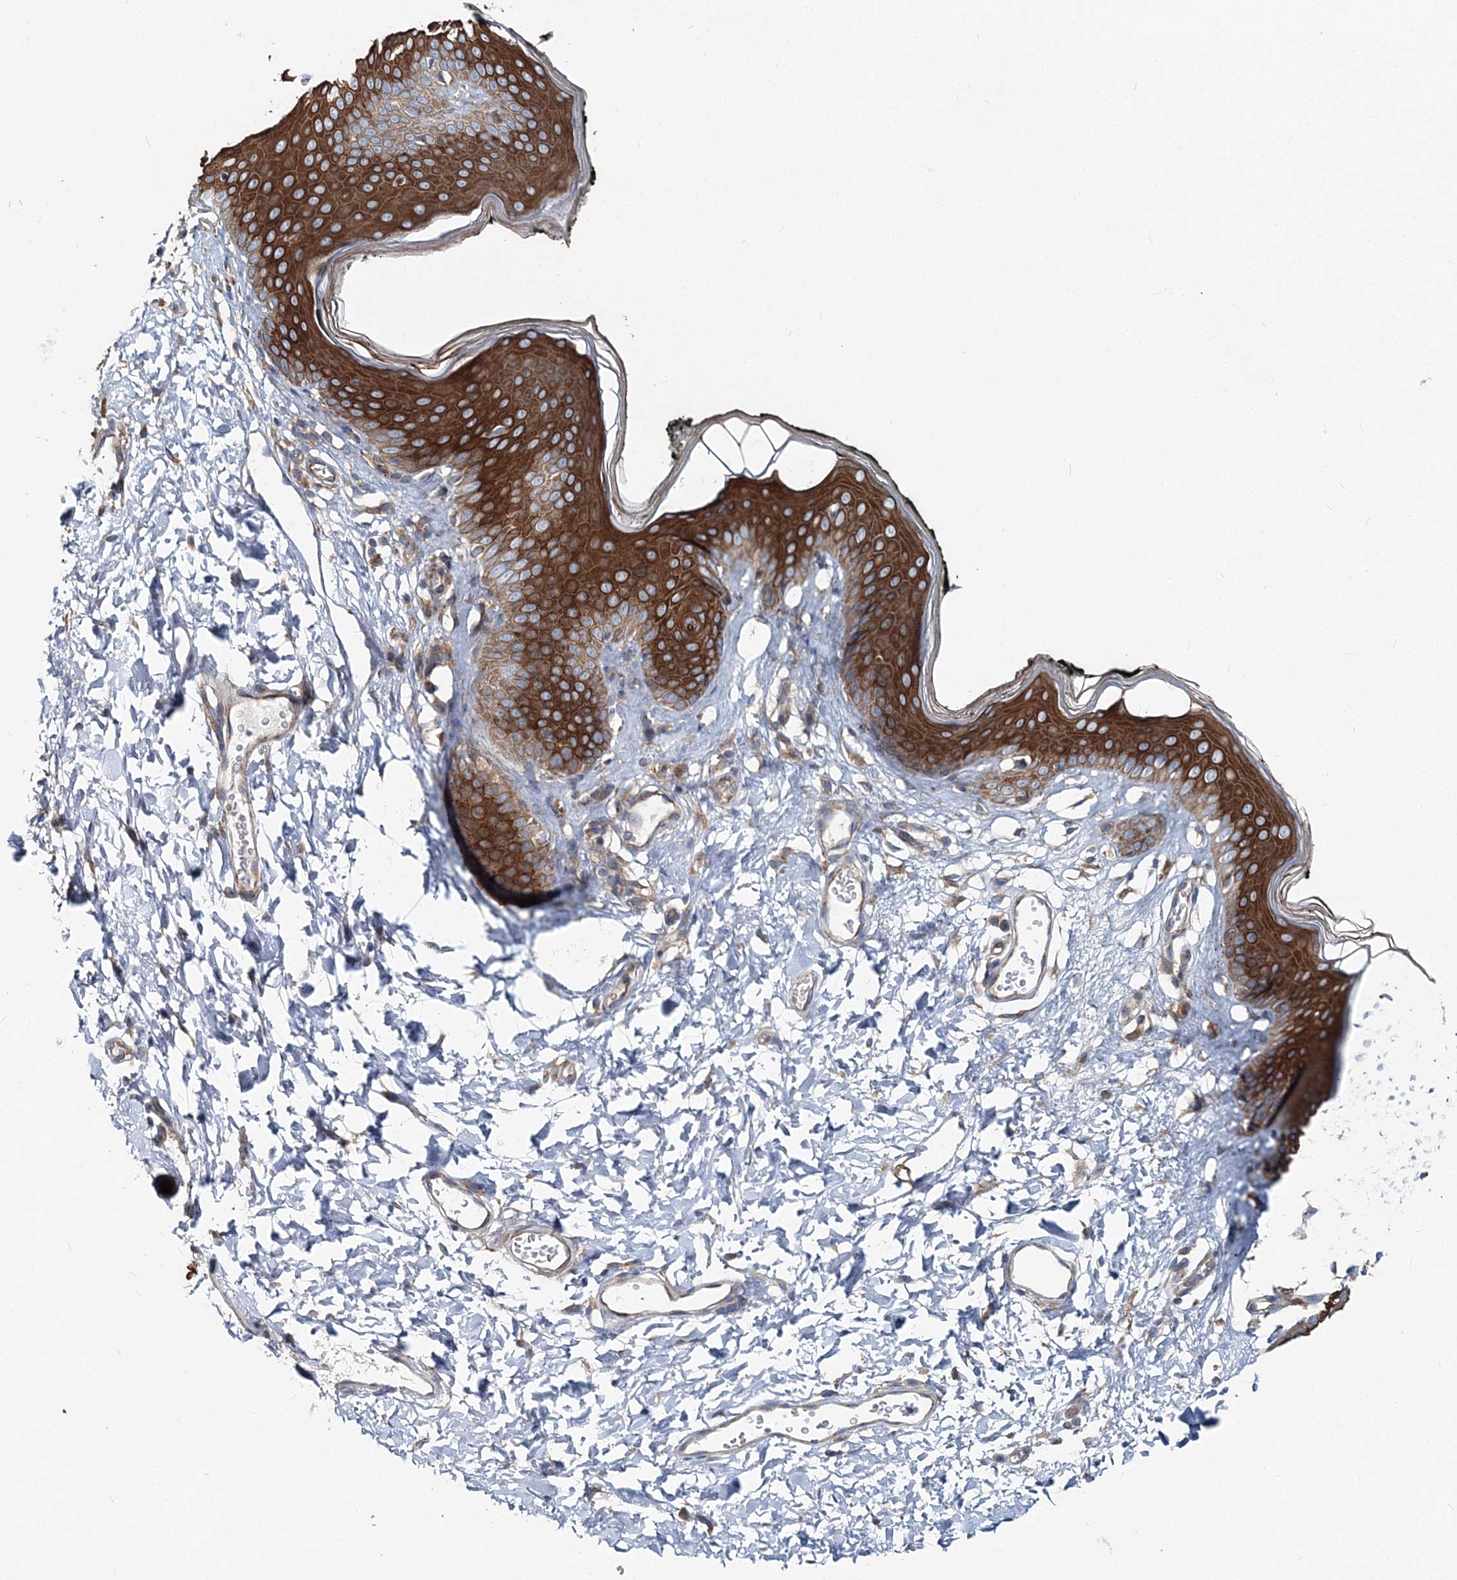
{"staining": {"intensity": "strong", "quantity": ">75%", "location": "cytoplasmic/membranous"}, "tissue": "skin", "cell_type": "Epidermal cells", "image_type": "normal", "snomed": [{"axis": "morphology", "description": "Normal tissue, NOS"}, {"axis": "morphology", "description": "Inflammation, NOS"}, {"axis": "topography", "description": "Vulva"}], "caption": "Immunohistochemical staining of unremarkable skin exhibits high levels of strong cytoplasmic/membranous positivity in approximately >75% of epidermal cells. The protein of interest is shown in brown color, while the nuclei are stained blue.", "gene": "MPHOSPH9", "patient": {"sex": "female", "age": 84}}